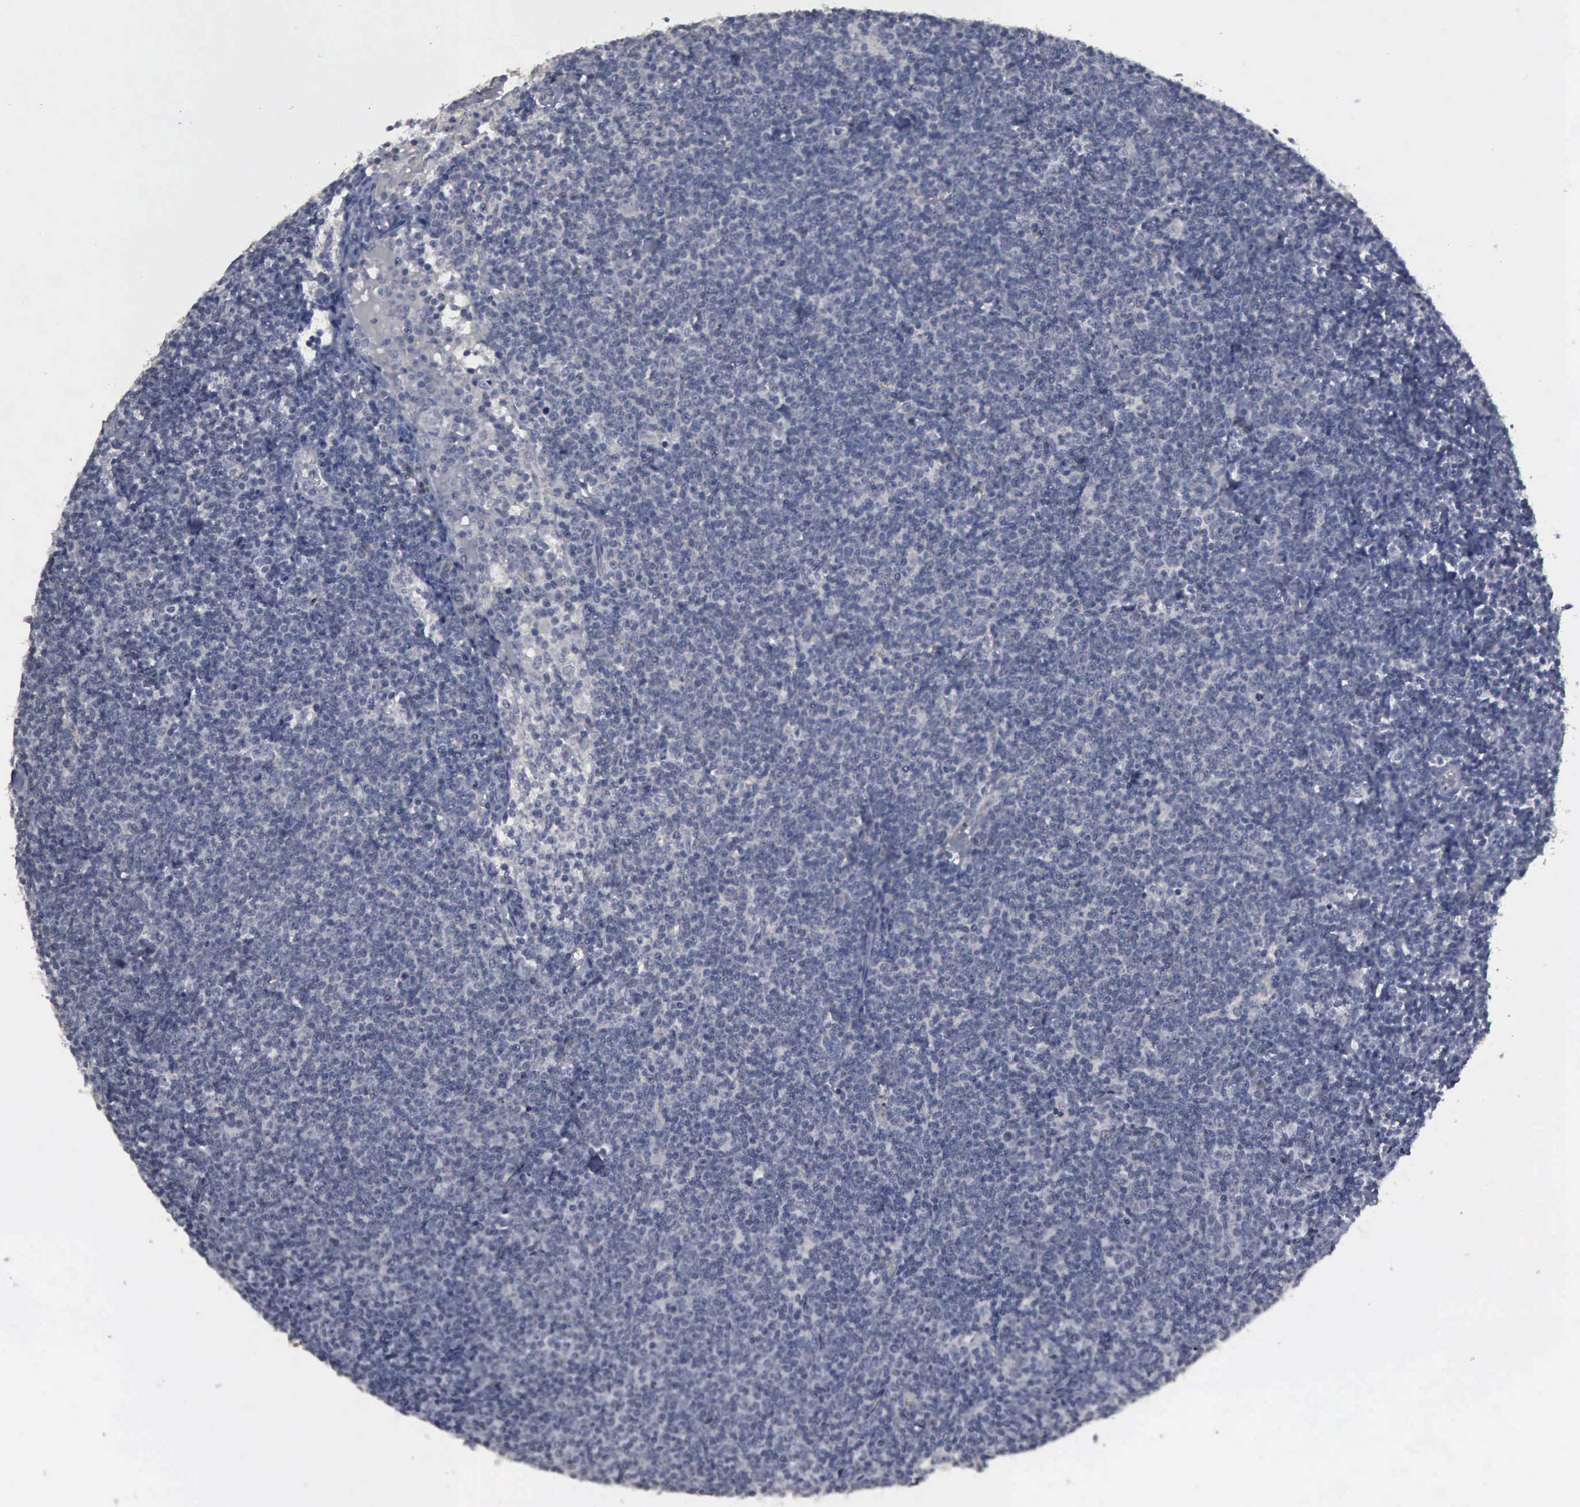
{"staining": {"intensity": "negative", "quantity": "none", "location": "none"}, "tissue": "lymphoma", "cell_type": "Tumor cells", "image_type": "cancer", "snomed": [{"axis": "morphology", "description": "Malignant lymphoma, non-Hodgkin's type, Low grade"}, {"axis": "topography", "description": "Lymph node"}], "caption": "DAB (3,3'-diaminobenzidine) immunohistochemical staining of low-grade malignant lymphoma, non-Hodgkin's type demonstrates no significant positivity in tumor cells. Brightfield microscopy of immunohistochemistry stained with DAB (brown) and hematoxylin (blue), captured at high magnification.", "gene": "MYO18B", "patient": {"sex": "male", "age": 65}}